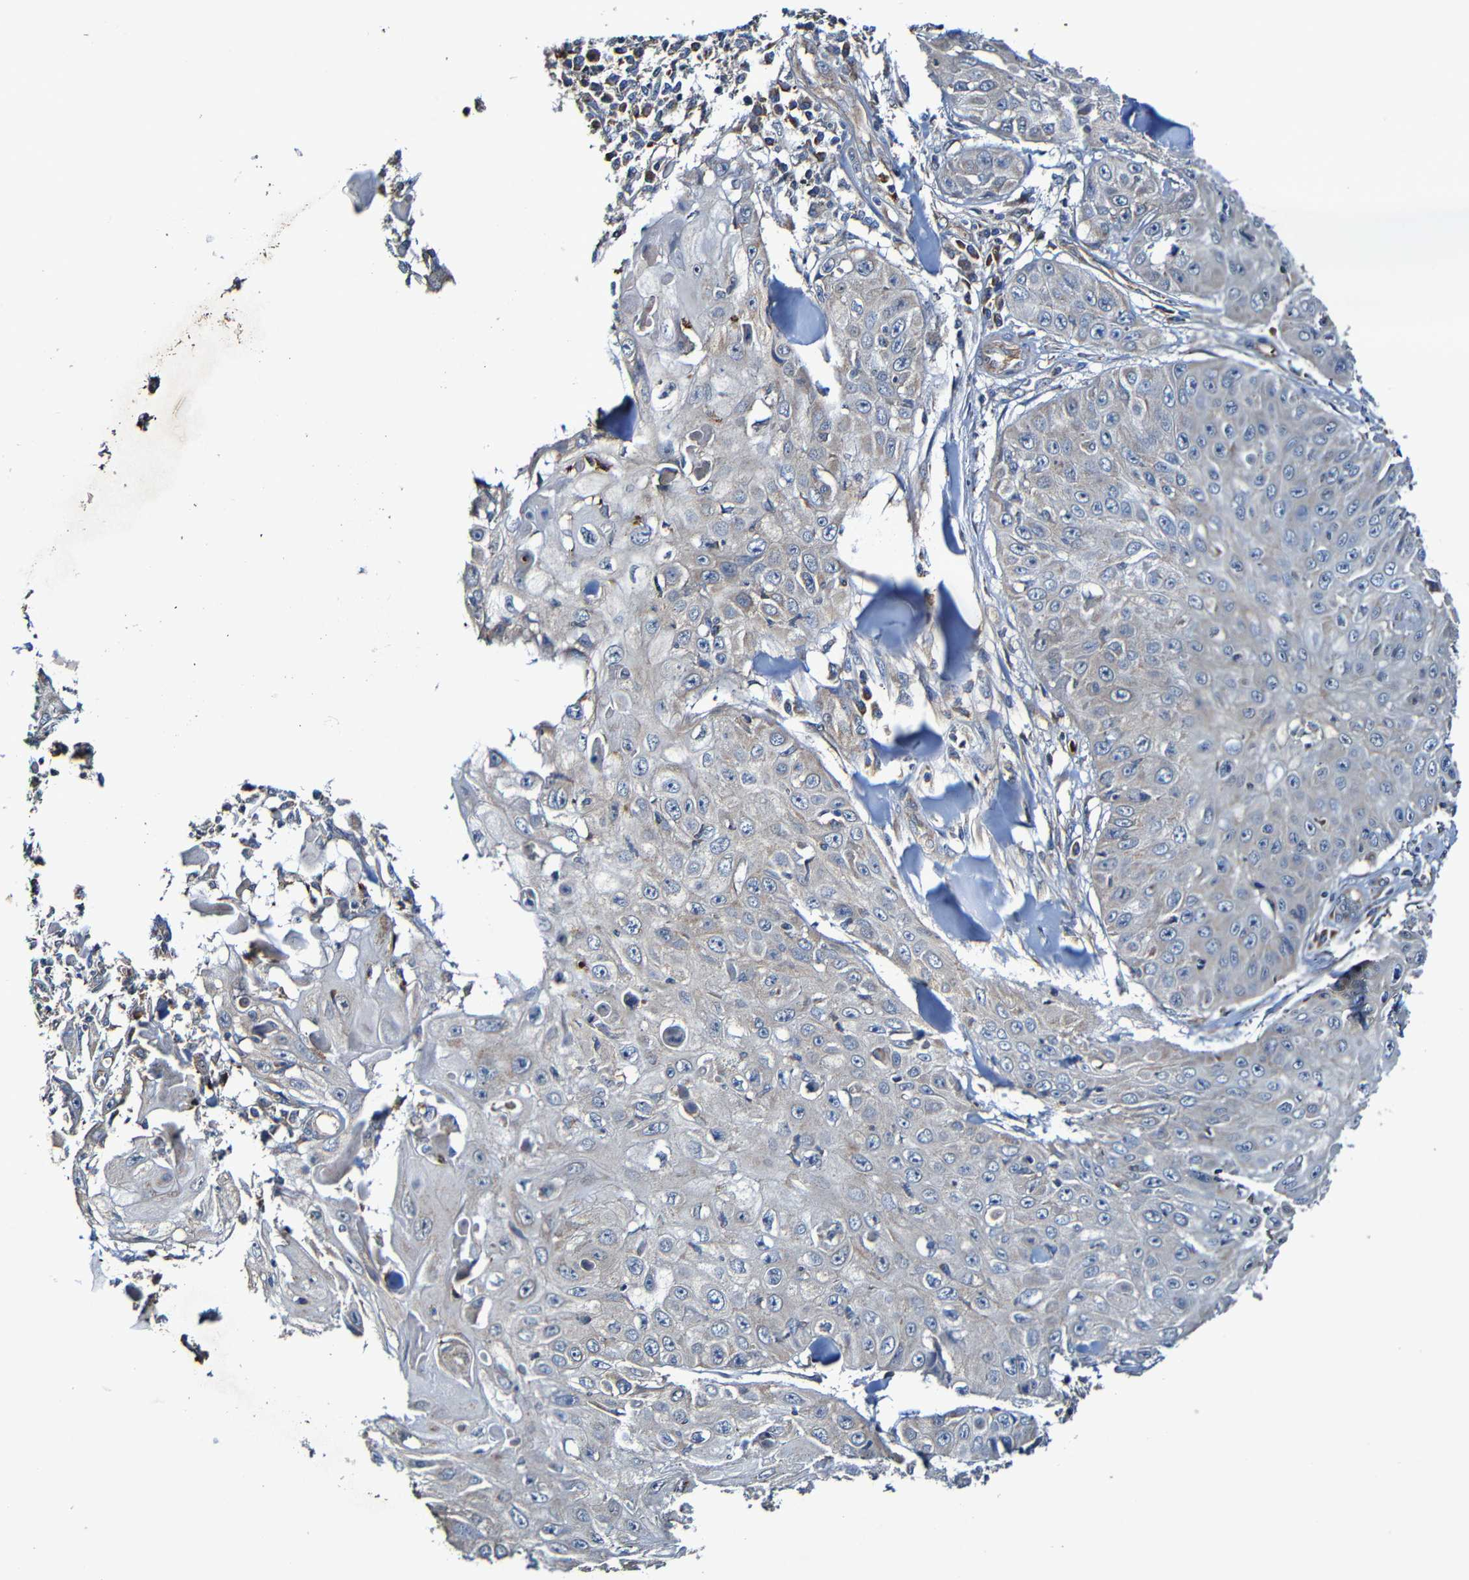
{"staining": {"intensity": "weak", "quantity": "<25%", "location": "cytoplasmic/membranous"}, "tissue": "skin cancer", "cell_type": "Tumor cells", "image_type": "cancer", "snomed": [{"axis": "morphology", "description": "Squamous cell carcinoma, NOS"}, {"axis": "topography", "description": "Skin"}], "caption": "The histopathology image reveals no significant expression in tumor cells of skin squamous cell carcinoma.", "gene": "ADAM15", "patient": {"sex": "male", "age": 86}}